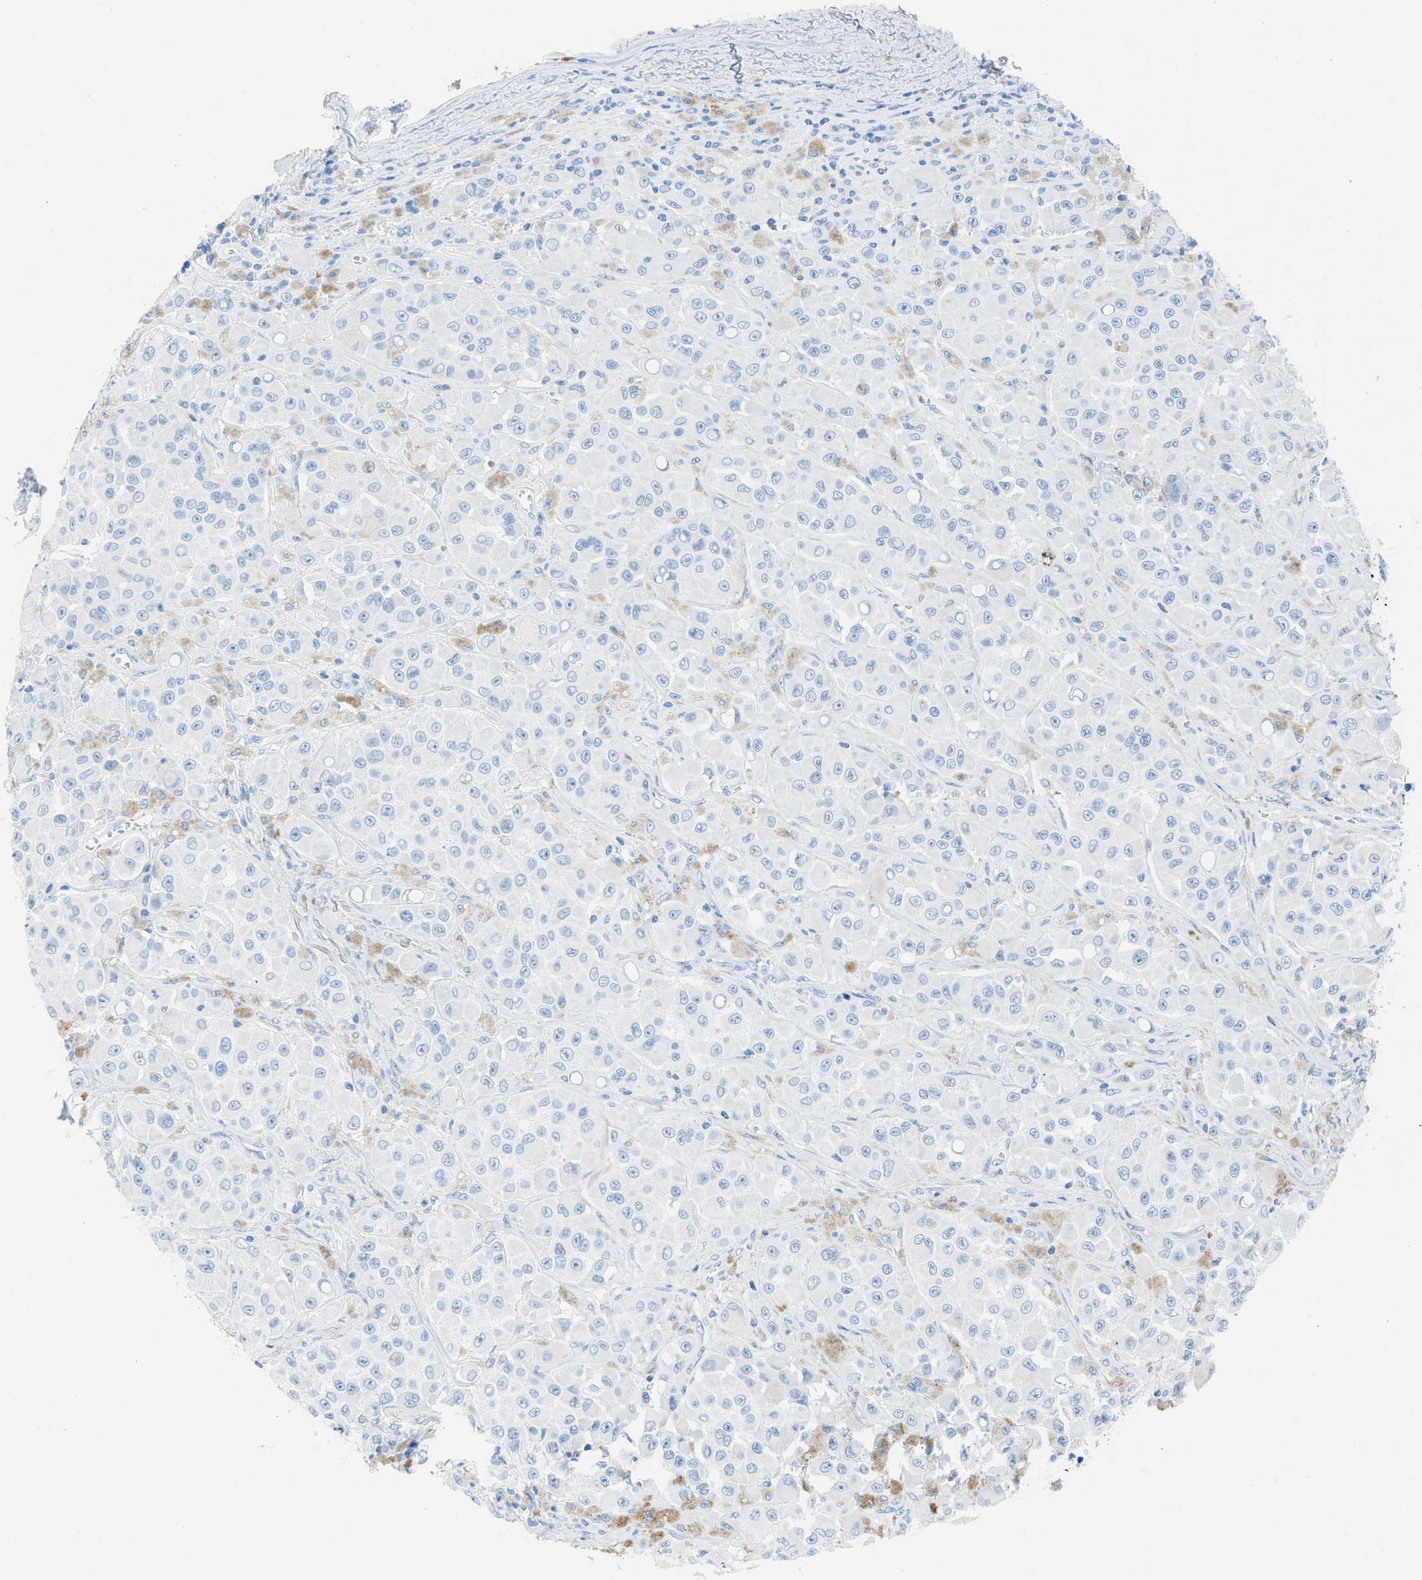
{"staining": {"intensity": "negative", "quantity": "none", "location": "none"}, "tissue": "melanoma", "cell_type": "Tumor cells", "image_type": "cancer", "snomed": [{"axis": "morphology", "description": "Malignant melanoma, NOS"}, {"axis": "topography", "description": "Skin"}], "caption": "This is an IHC image of malignant melanoma. There is no positivity in tumor cells.", "gene": "TCL1A", "patient": {"sex": "male", "age": 84}}